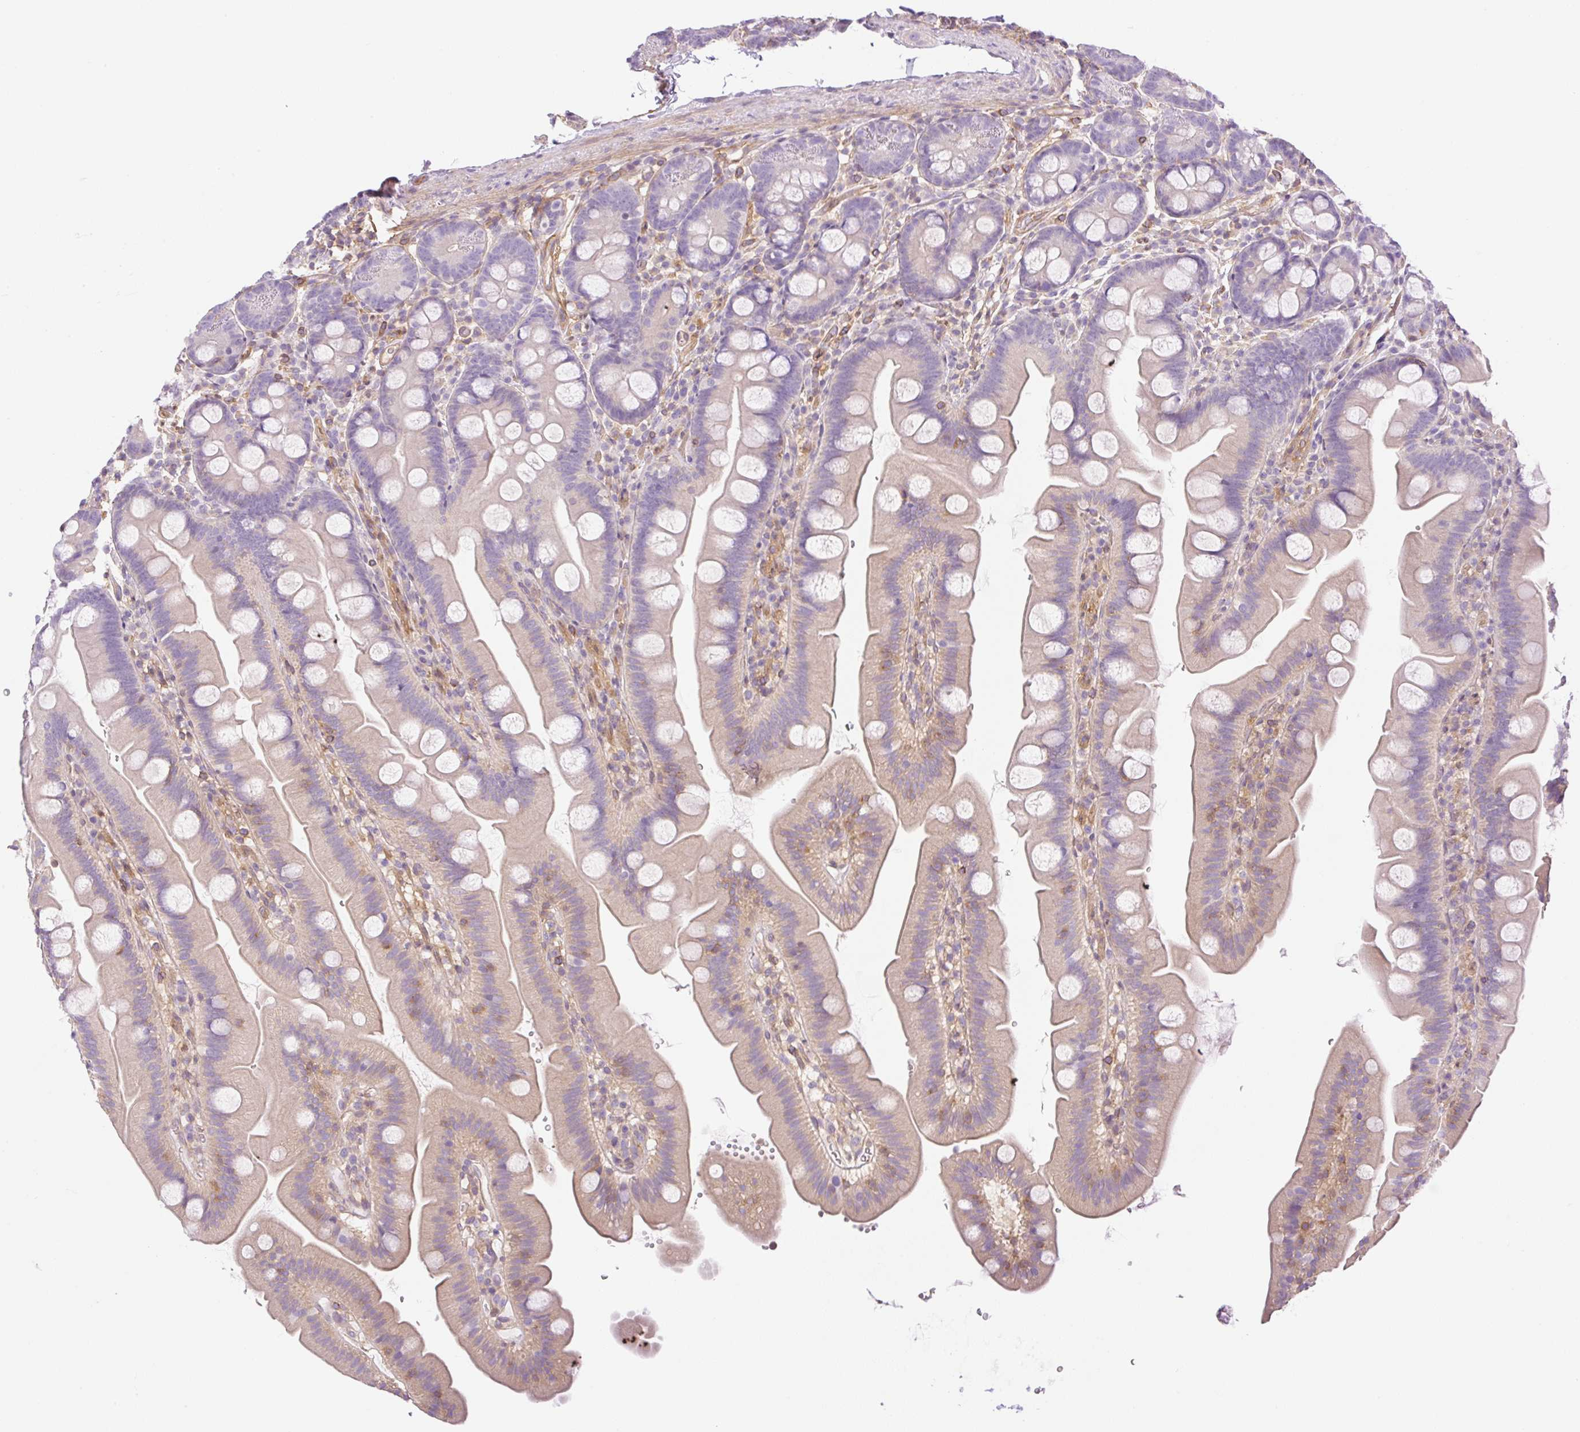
{"staining": {"intensity": "weak", "quantity": "25%-75%", "location": "cytoplasmic/membranous"}, "tissue": "small intestine", "cell_type": "Glandular cells", "image_type": "normal", "snomed": [{"axis": "morphology", "description": "Normal tissue, NOS"}, {"axis": "topography", "description": "Small intestine"}], "caption": "The histopathology image reveals immunohistochemical staining of unremarkable small intestine. There is weak cytoplasmic/membranous staining is identified in about 25%-75% of glandular cells. The protein is stained brown, and the nuclei are stained in blue (DAB (3,3'-diaminobenzidine) IHC with brightfield microscopy, high magnification).", "gene": "EHD1", "patient": {"sex": "female", "age": 68}}